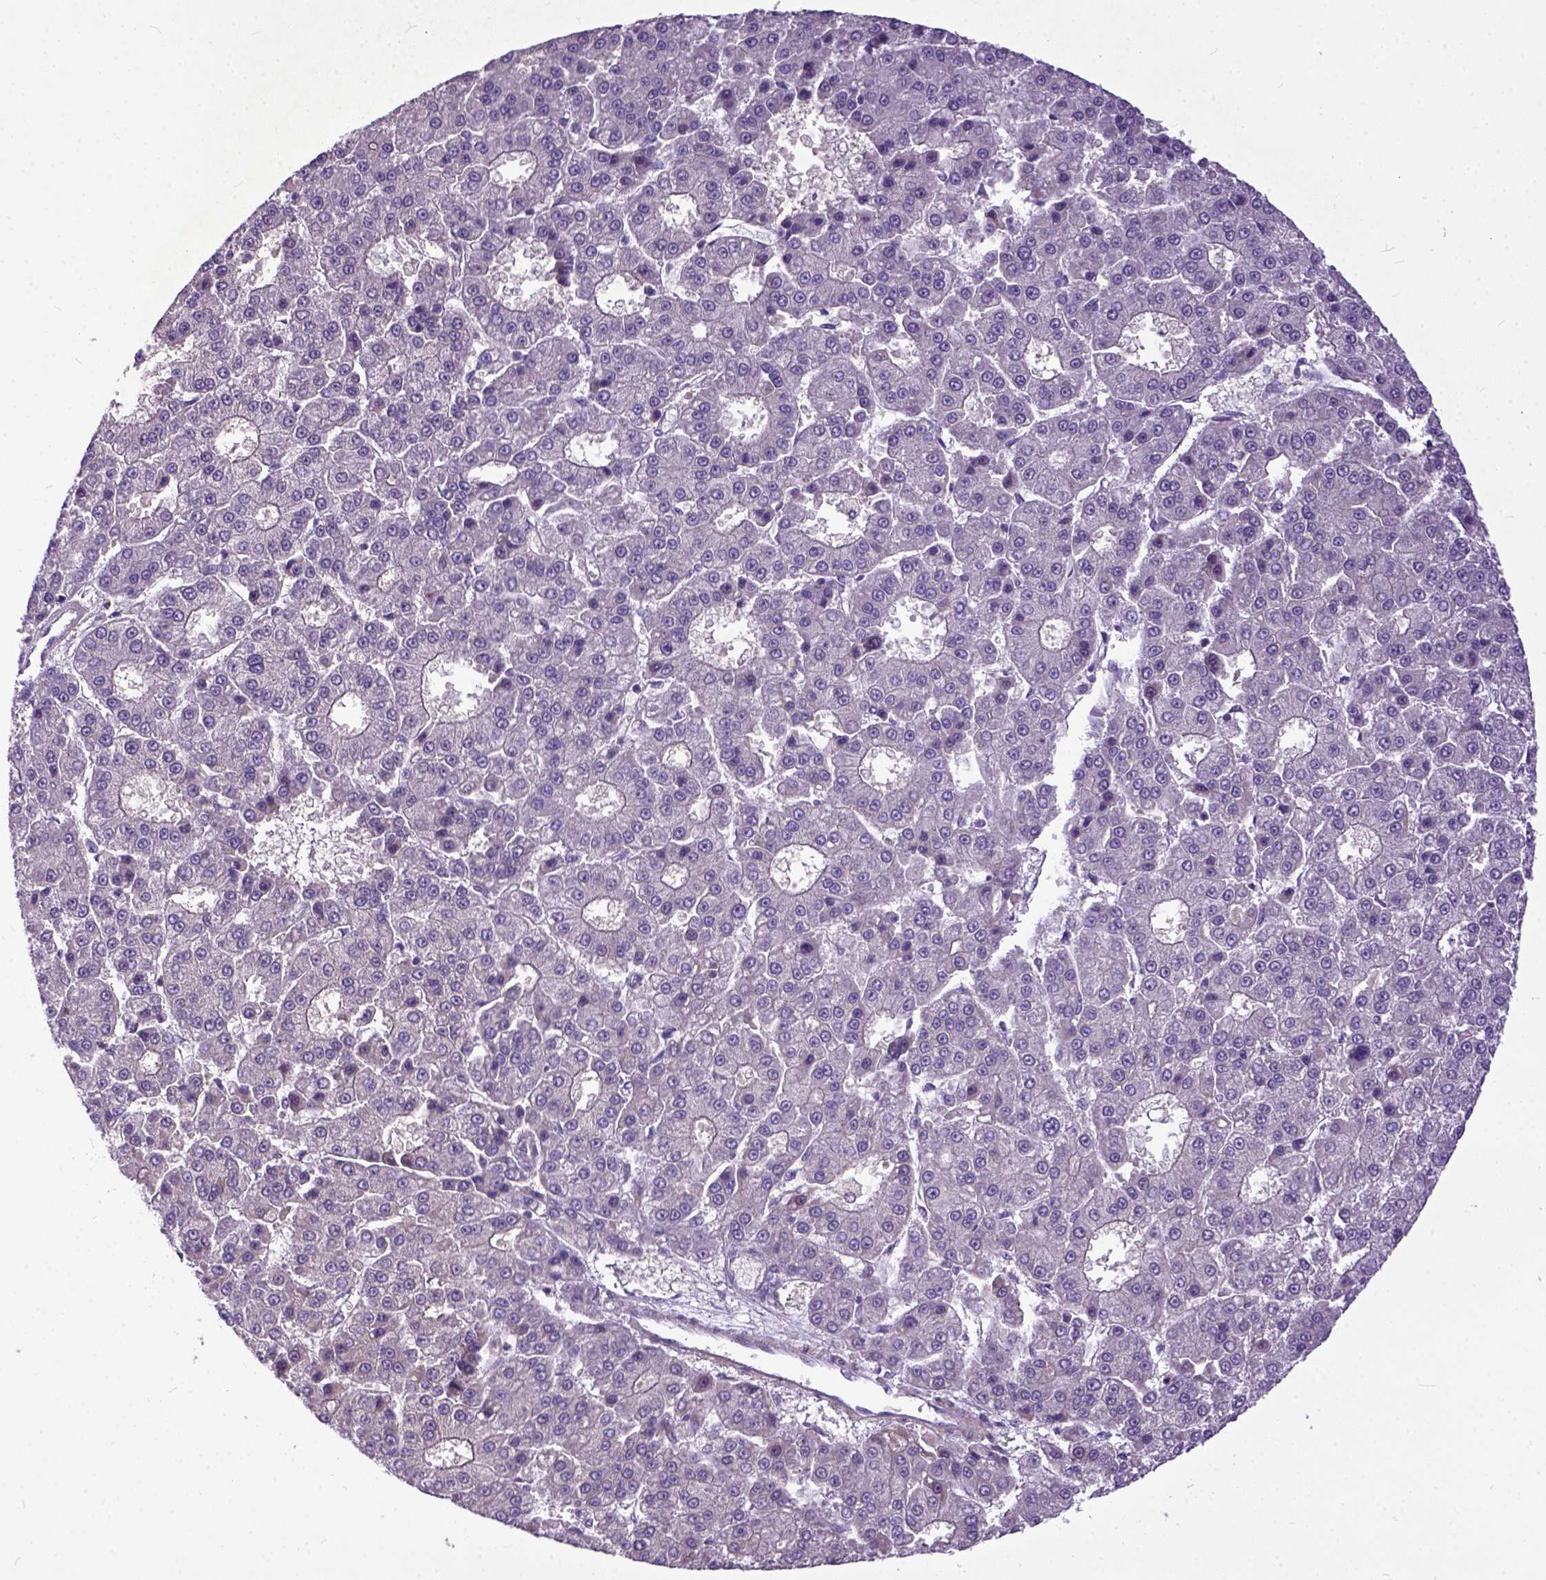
{"staining": {"intensity": "negative", "quantity": "none", "location": "none"}, "tissue": "liver cancer", "cell_type": "Tumor cells", "image_type": "cancer", "snomed": [{"axis": "morphology", "description": "Carcinoma, Hepatocellular, NOS"}, {"axis": "topography", "description": "Liver"}], "caption": "This is a micrograph of immunohistochemistry staining of hepatocellular carcinoma (liver), which shows no staining in tumor cells. (DAB (3,3'-diaminobenzidine) immunohistochemistry (IHC), high magnification).", "gene": "CPNE1", "patient": {"sex": "male", "age": 70}}